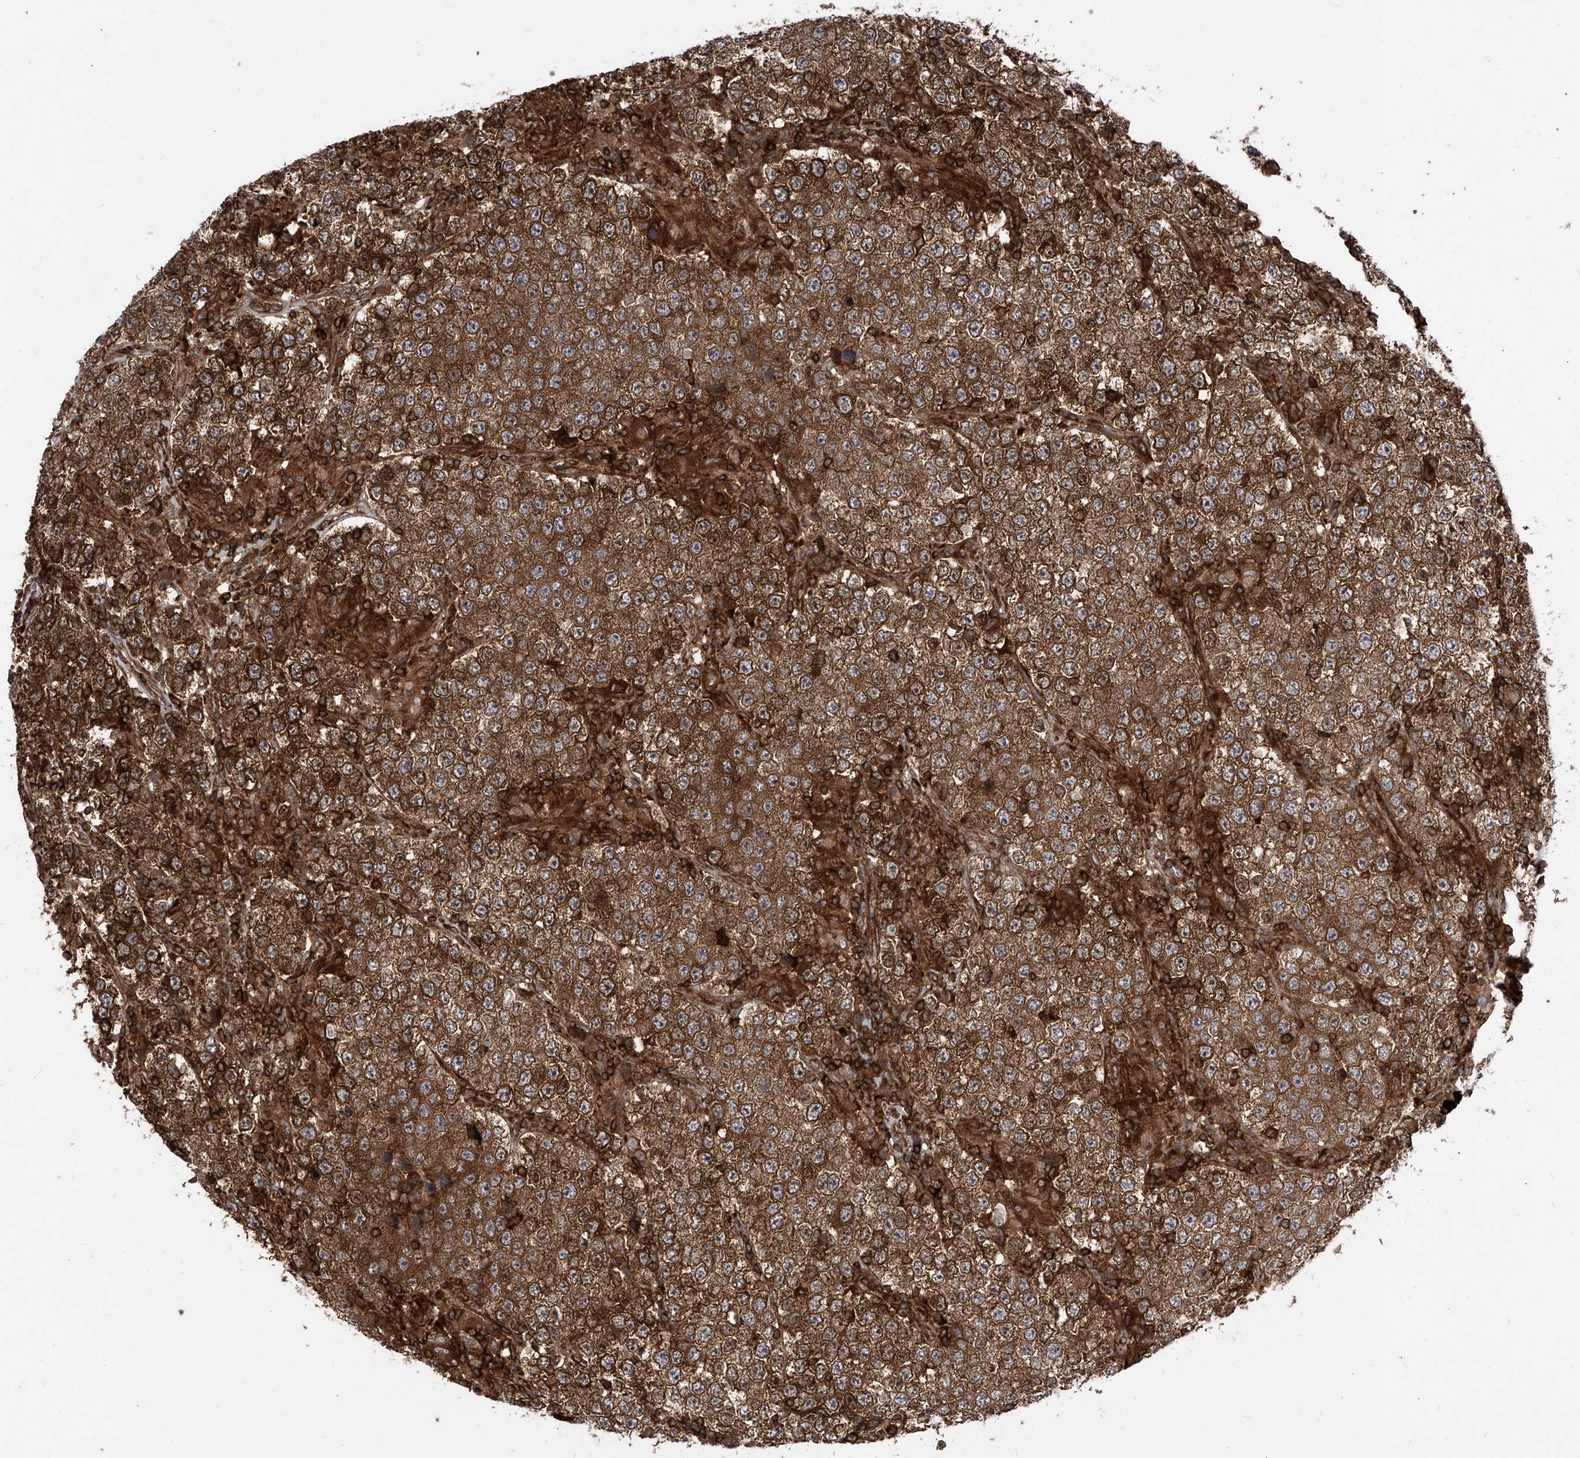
{"staining": {"intensity": "strong", "quantity": ">75%", "location": "cytoplasmic/membranous"}, "tissue": "testis cancer", "cell_type": "Tumor cells", "image_type": "cancer", "snomed": [{"axis": "morphology", "description": "Normal tissue, NOS"}, {"axis": "morphology", "description": "Urothelial carcinoma, High grade"}, {"axis": "morphology", "description": "Seminoma, NOS"}, {"axis": "morphology", "description": "Carcinoma, Embryonal, NOS"}, {"axis": "topography", "description": "Urinary bladder"}, {"axis": "topography", "description": "Testis"}], "caption": "Testis cancer stained for a protein (brown) exhibits strong cytoplasmic/membranous positive staining in approximately >75% of tumor cells.", "gene": "MAGED2", "patient": {"sex": "male", "age": 41}}